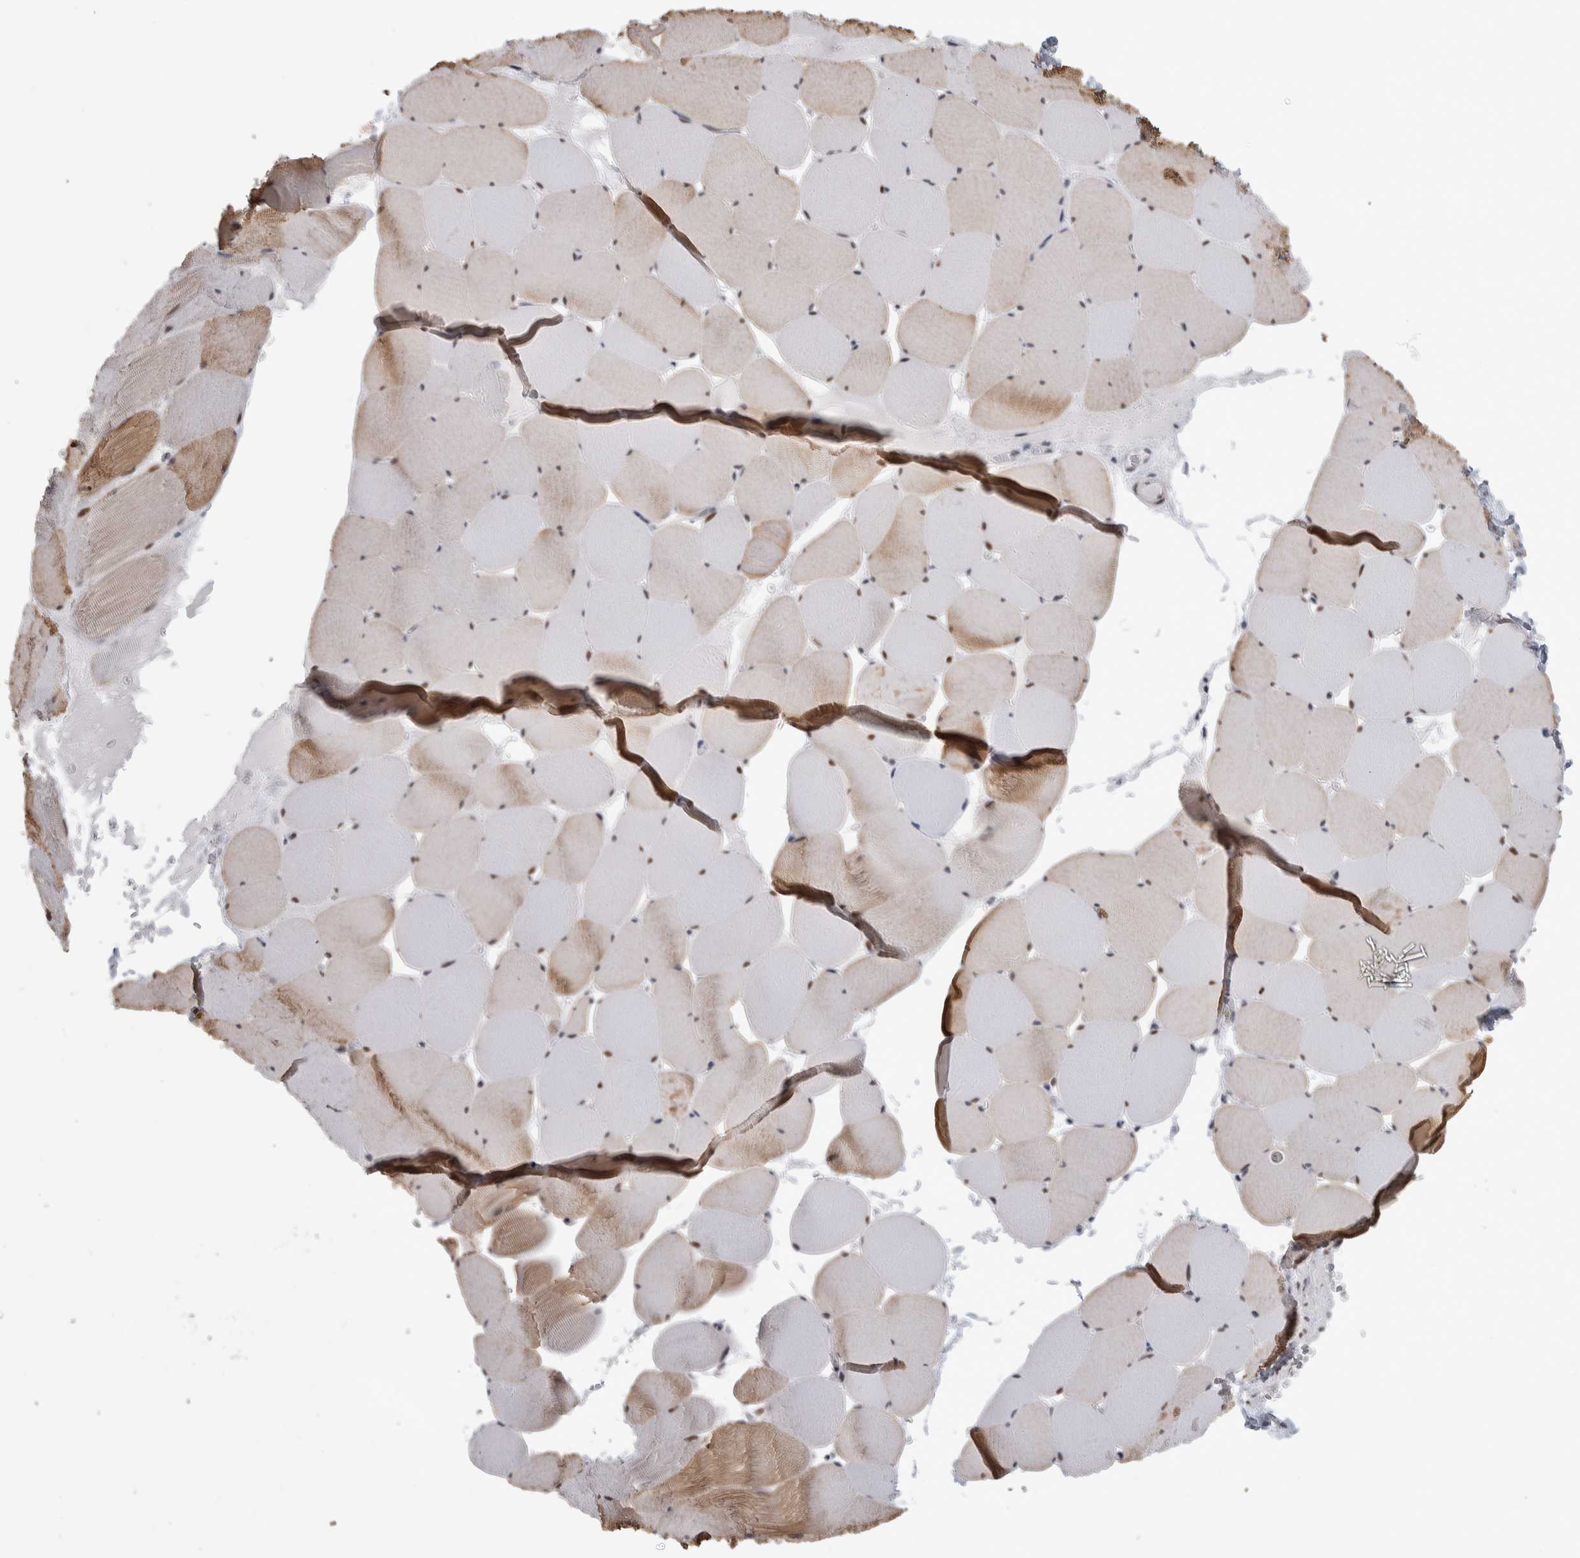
{"staining": {"intensity": "moderate", "quantity": "25%-75%", "location": "cytoplasmic/membranous,nuclear"}, "tissue": "skeletal muscle", "cell_type": "Myocytes", "image_type": "normal", "snomed": [{"axis": "morphology", "description": "Normal tissue, NOS"}, {"axis": "topography", "description": "Skeletal muscle"}], "caption": "Moderate cytoplasmic/membranous,nuclear protein positivity is appreciated in approximately 25%-75% of myocytes in skeletal muscle. The staining was performed using DAB (3,3'-diaminobenzidine) to visualize the protein expression in brown, while the nuclei were stained in blue with hematoxylin (Magnification: 20x).", "gene": "HEXIM2", "patient": {"sex": "male", "age": 62}}